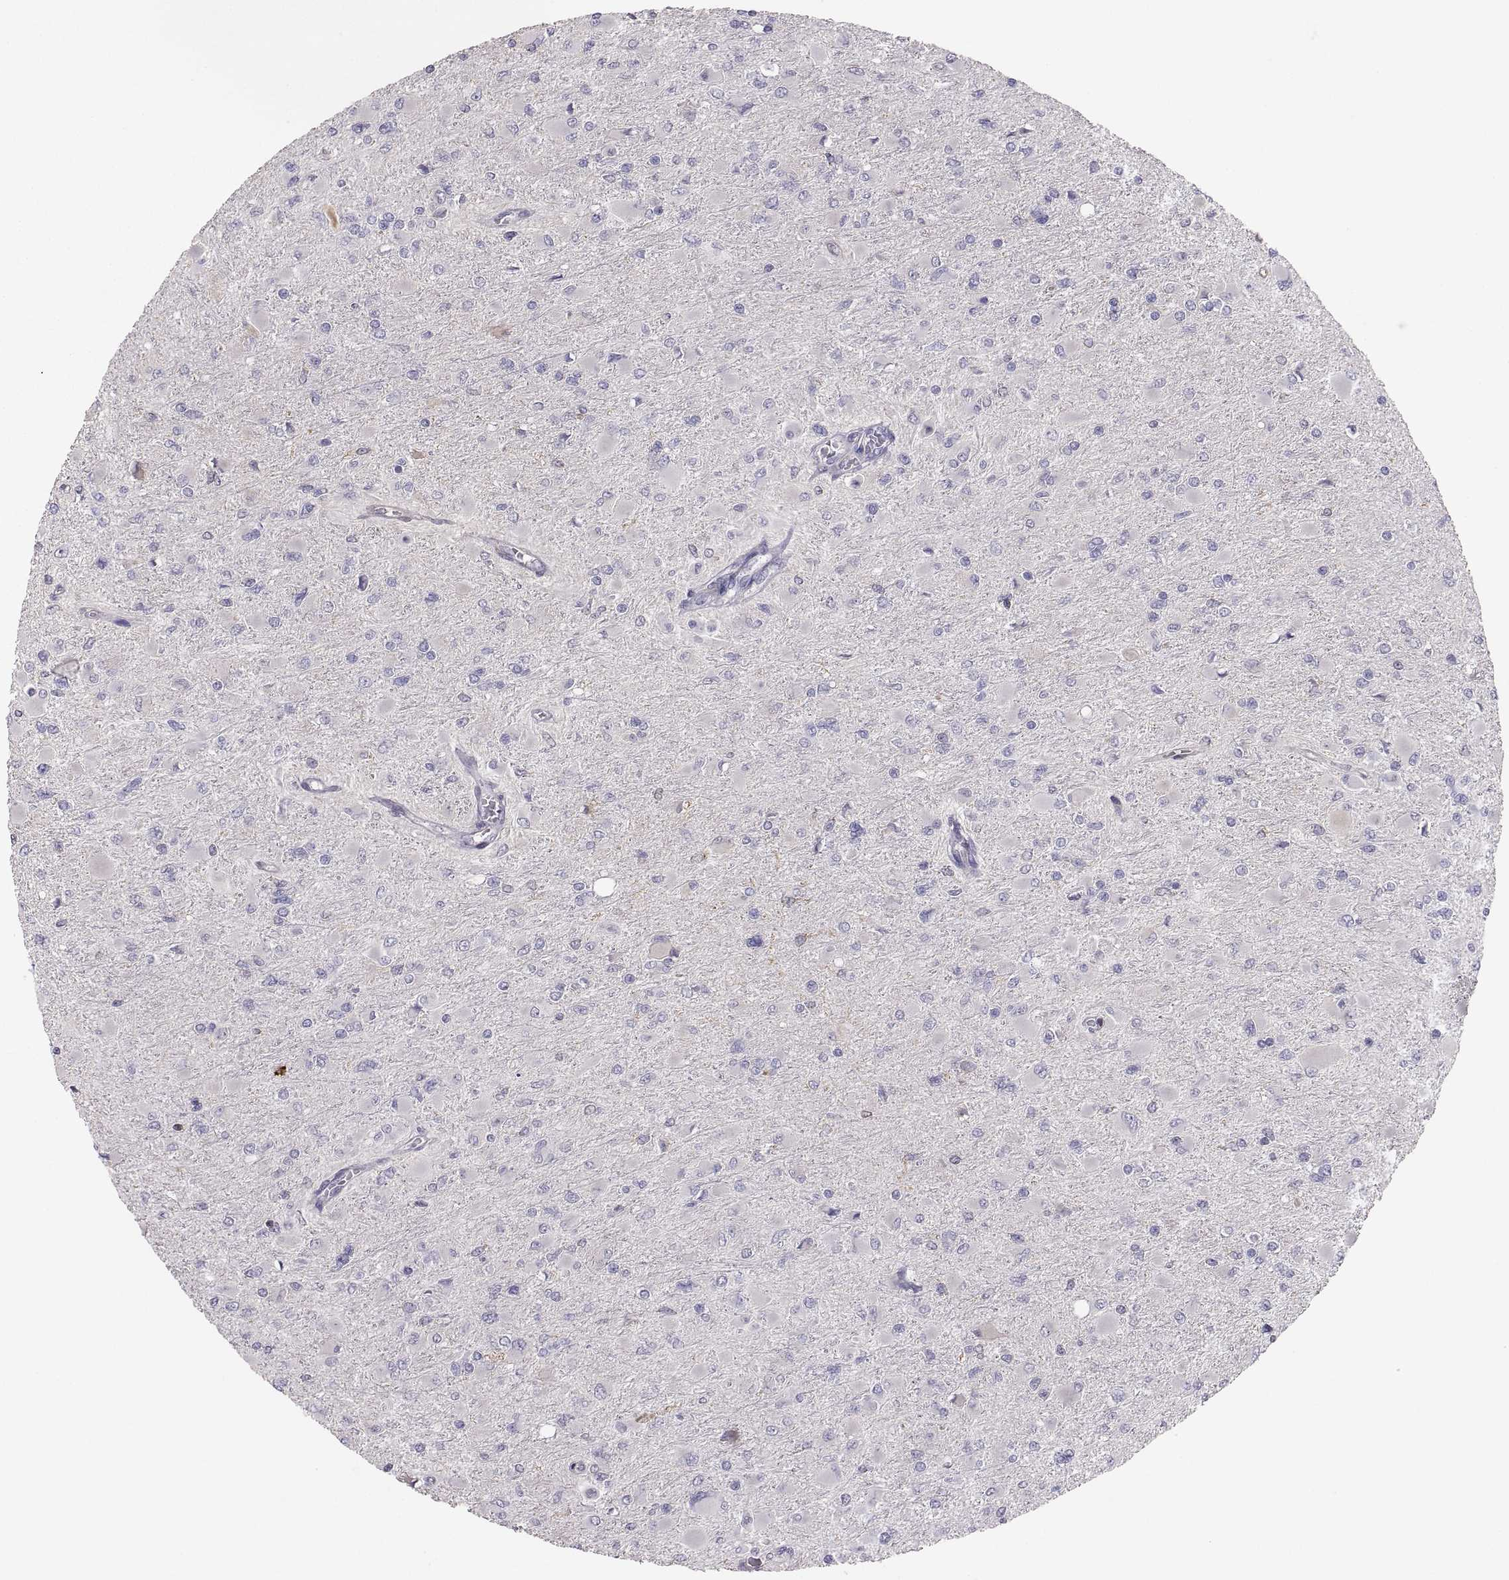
{"staining": {"intensity": "negative", "quantity": "none", "location": "none"}, "tissue": "glioma", "cell_type": "Tumor cells", "image_type": "cancer", "snomed": [{"axis": "morphology", "description": "Glioma, malignant, High grade"}, {"axis": "topography", "description": "Cerebral cortex"}], "caption": "The histopathology image demonstrates no significant expression in tumor cells of glioma. (Stains: DAB (3,3'-diaminobenzidine) immunohistochemistry with hematoxylin counter stain, Microscopy: brightfield microscopy at high magnification).", "gene": "ERO1A", "patient": {"sex": "female", "age": 36}}